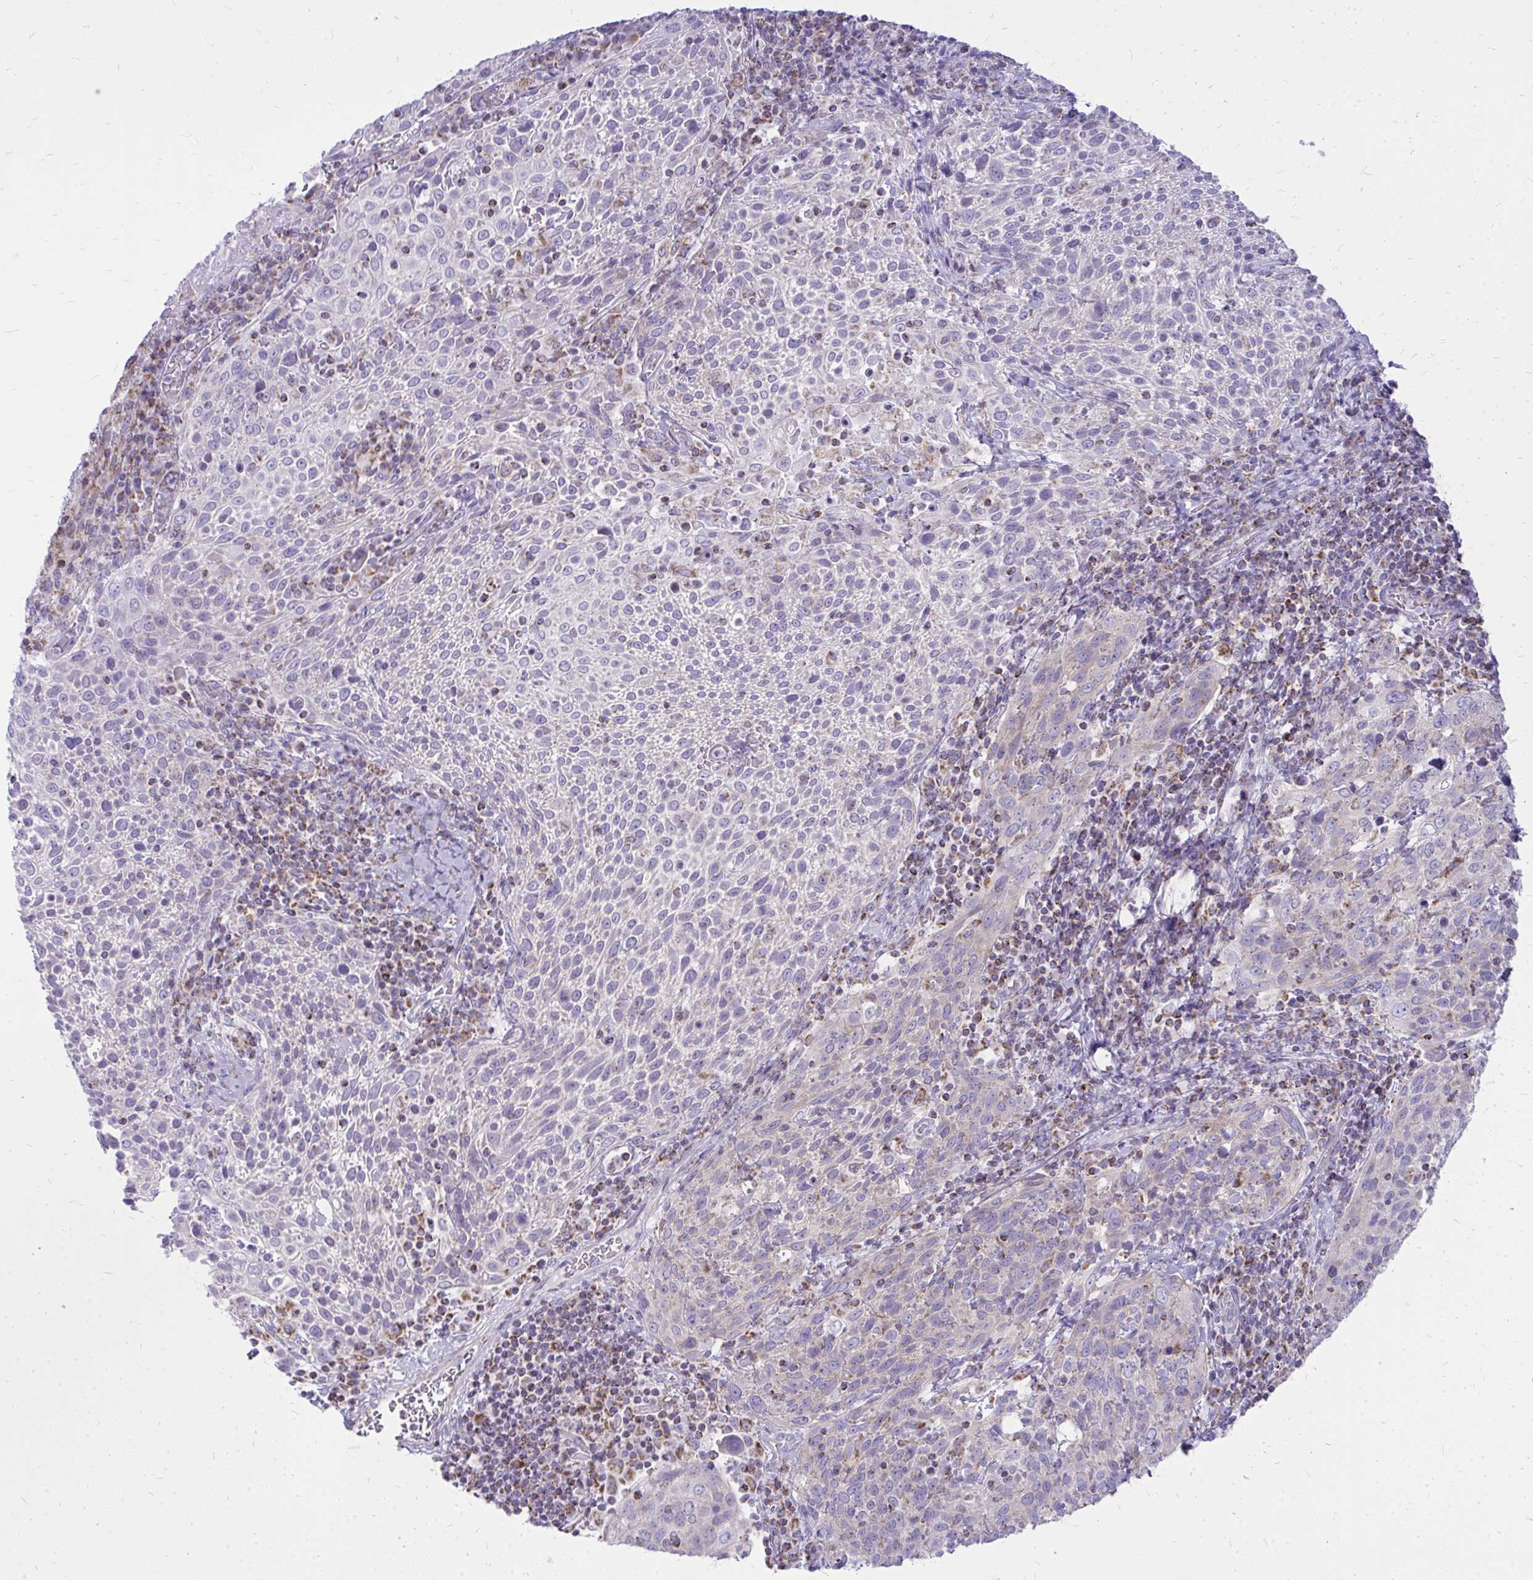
{"staining": {"intensity": "negative", "quantity": "none", "location": "none"}, "tissue": "cervical cancer", "cell_type": "Tumor cells", "image_type": "cancer", "snomed": [{"axis": "morphology", "description": "Squamous cell carcinoma, NOS"}, {"axis": "topography", "description": "Cervix"}], "caption": "An immunohistochemistry (IHC) photomicrograph of cervical squamous cell carcinoma is shown. There is no staining in tumor cells of cervical squamous cell carcinoma.", "gene": "SPTBN2", "patient": {"sex": "female", "age": 61}}